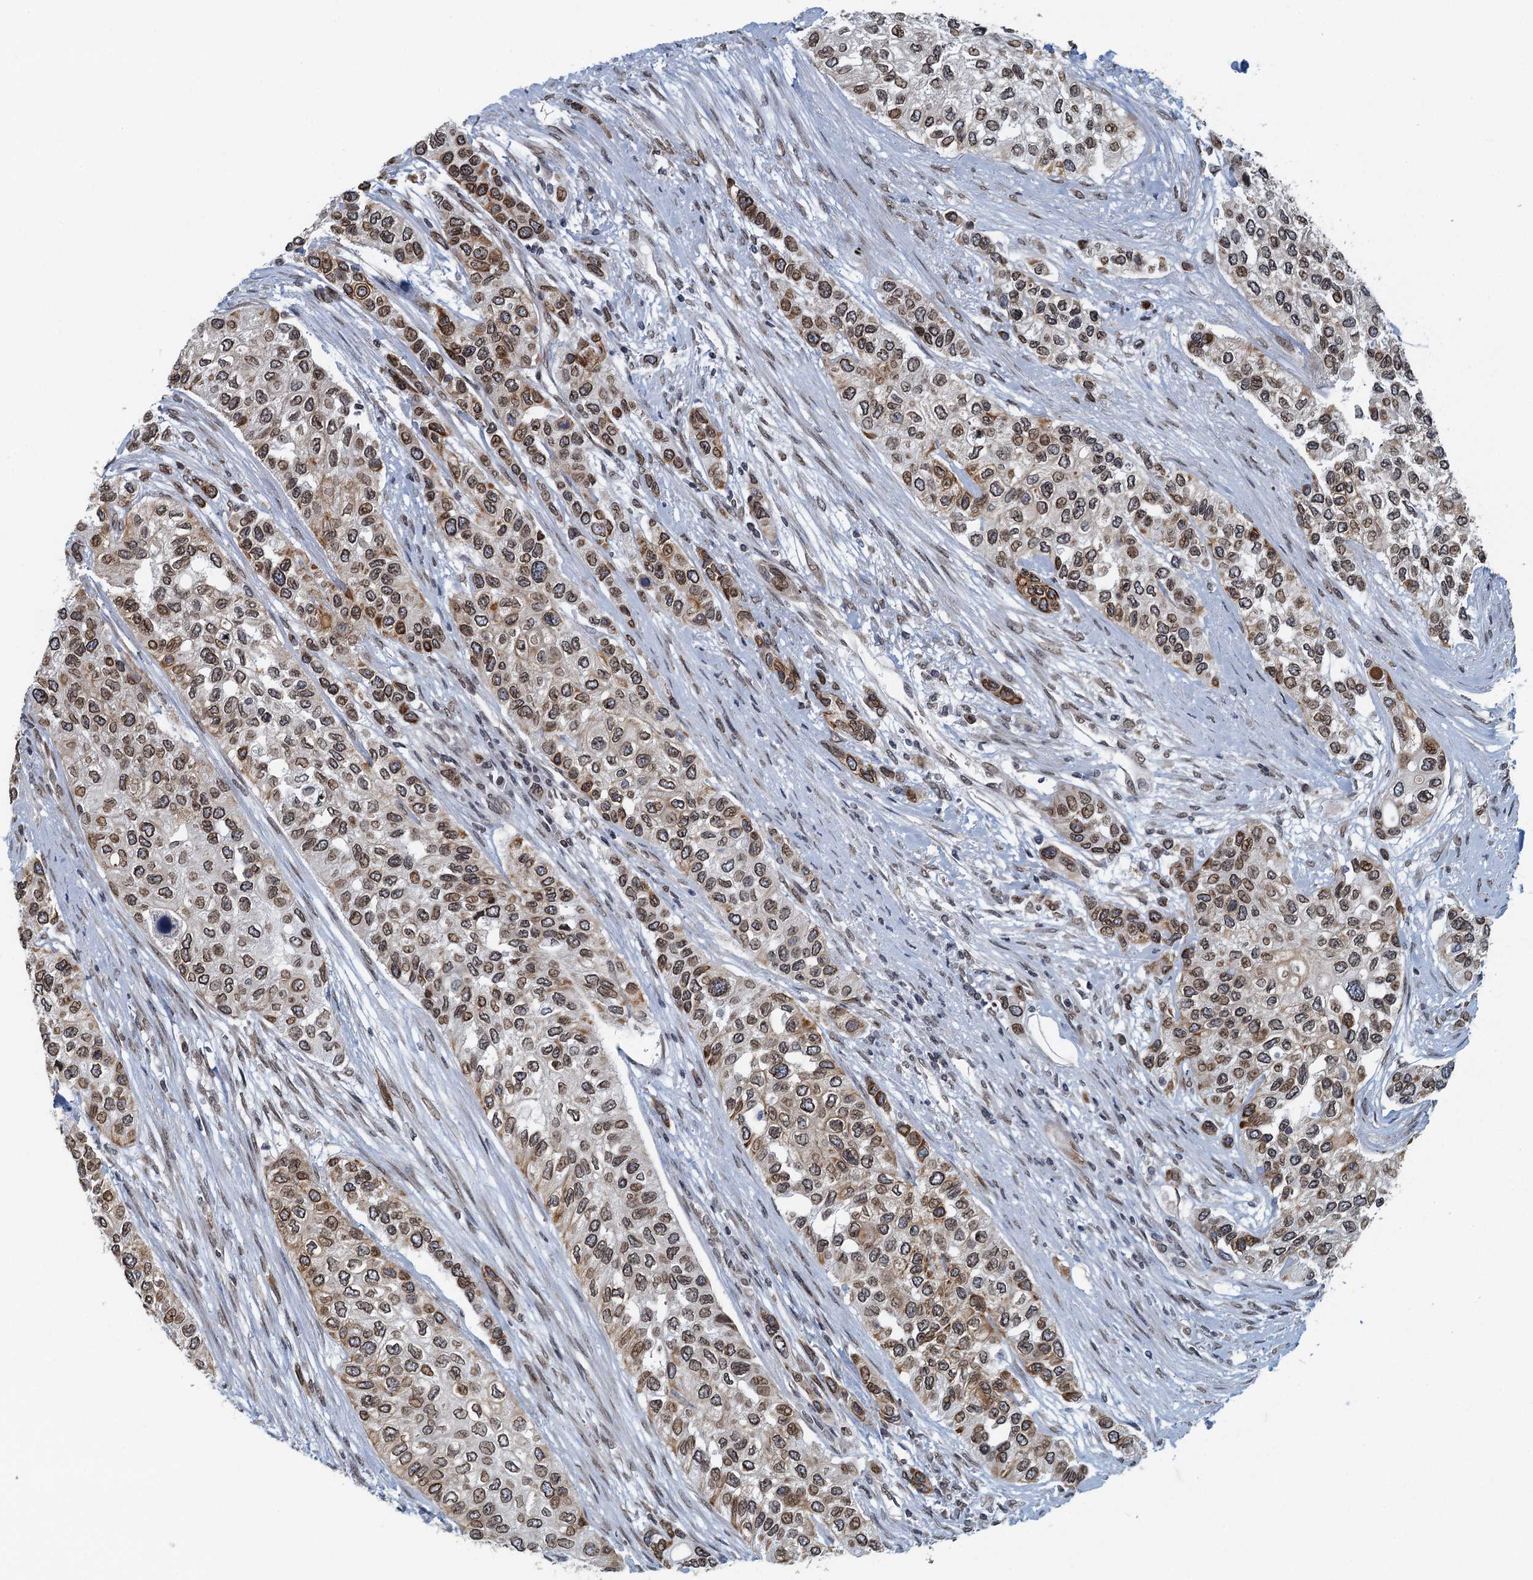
{"staining": {"intensity": "moderate", "quantity": ">75%", "location": "cytoplasmic/membranous,nuclear"}, "tissue": "urothelial cancer", "cell_type": "Tumor cells", "image_type": "cancer", "snomed": [{"axis": "morphology", "description": "Normal tissue, NOS"}, {"axis": "morphology", "description": "Urothelial carcinoma, High grade"}, {"axis": "topography", "description": "Vascular tissue"}, {"axis": "topography", "description": "Urinary bladder"}], "caption": "Protein staining of urothelial cancer tissue displays moderate cytoplasmic/membranous and nuclear positivity in approximately >75% of tumor cells. (IHC, brightfield microscopy, high magnification).", "gene": "CCDC34", "patient": {"sex": "female", "age": 56}}